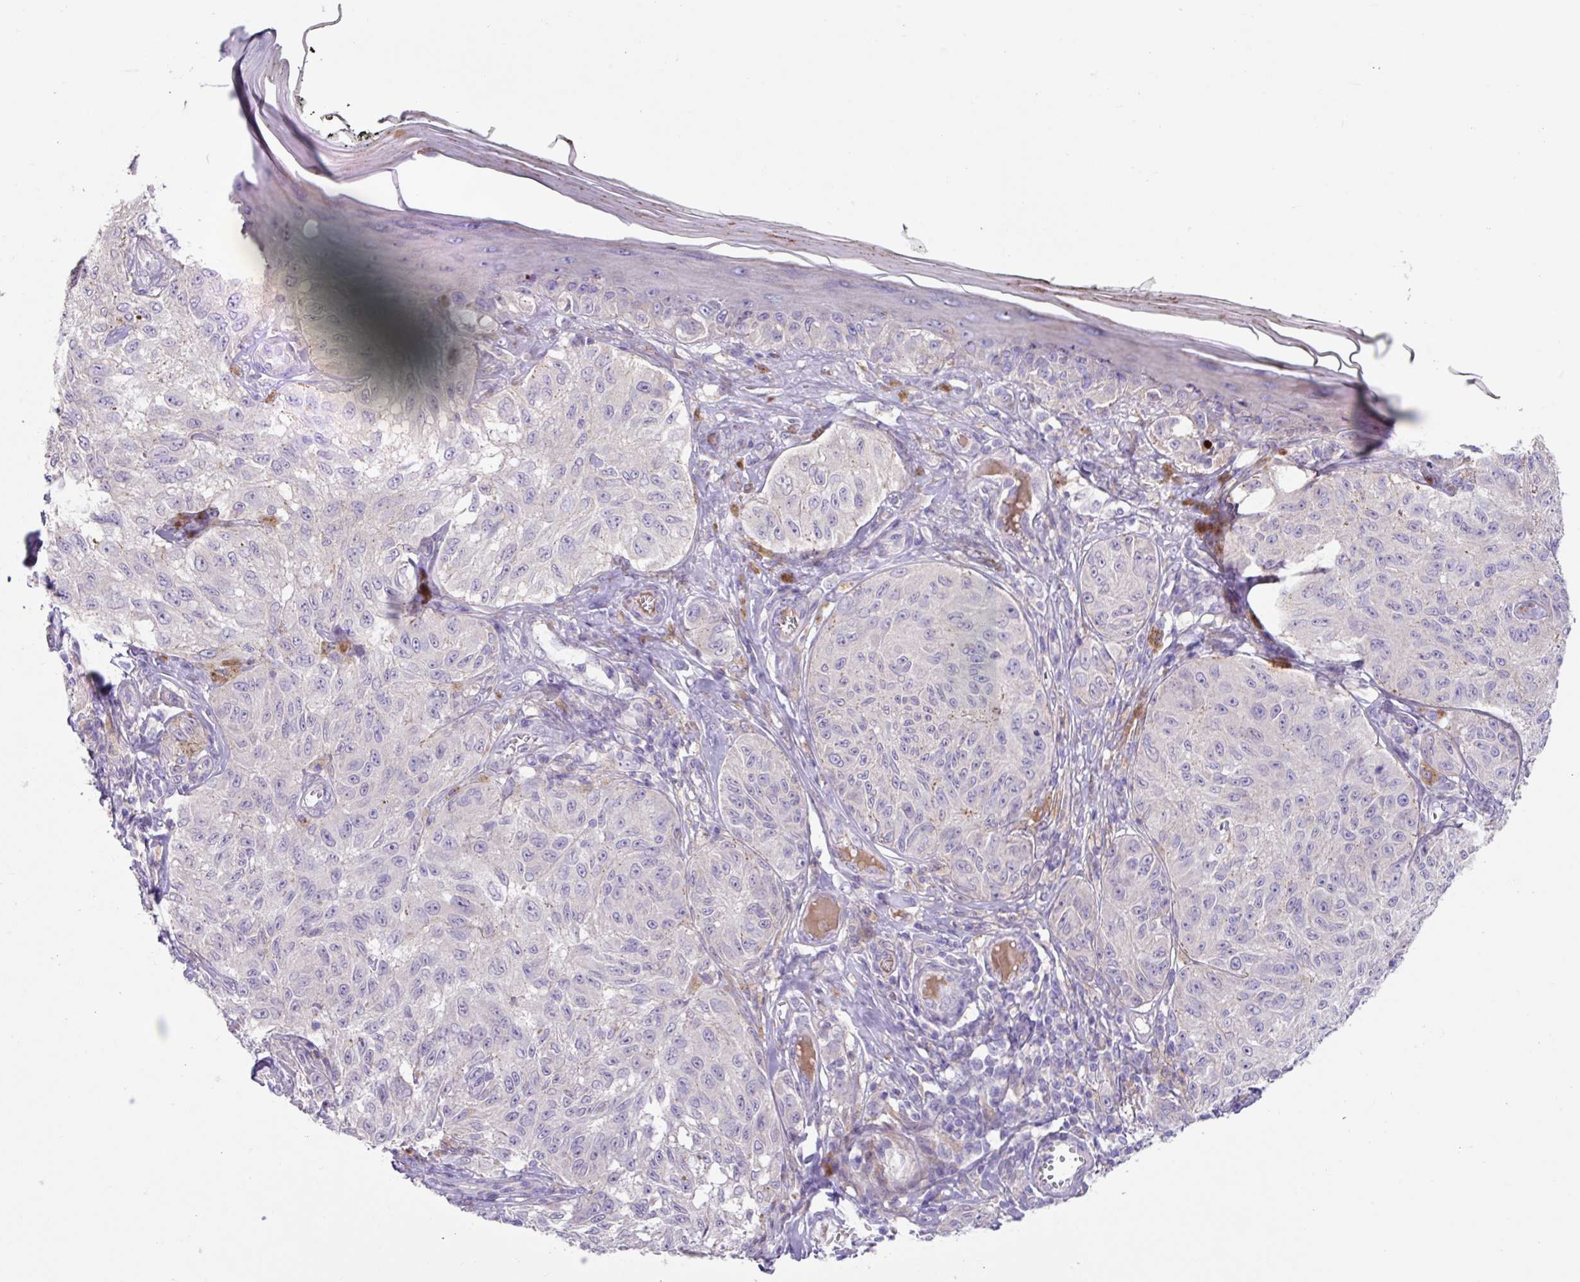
{"staining": {"intensity": "negative", "quantity": "none", "location": "none"}, "tissue": "melanoma", "cell_type": "Tumor cells", "image_type": "cancer", "snomed": [{"axis": "morphology", "description": "Malignant melanoma, NOS"}, {"axis": "topography", "description": "Skin"}], "caption": "DAB (3,3'-diaminobenzidine) immunohistochemical staining of malignant melanoma displays no significant staining in tumor cells.", "gene": "IQCJ", "patient": {"sex": "male", "age": 68}}